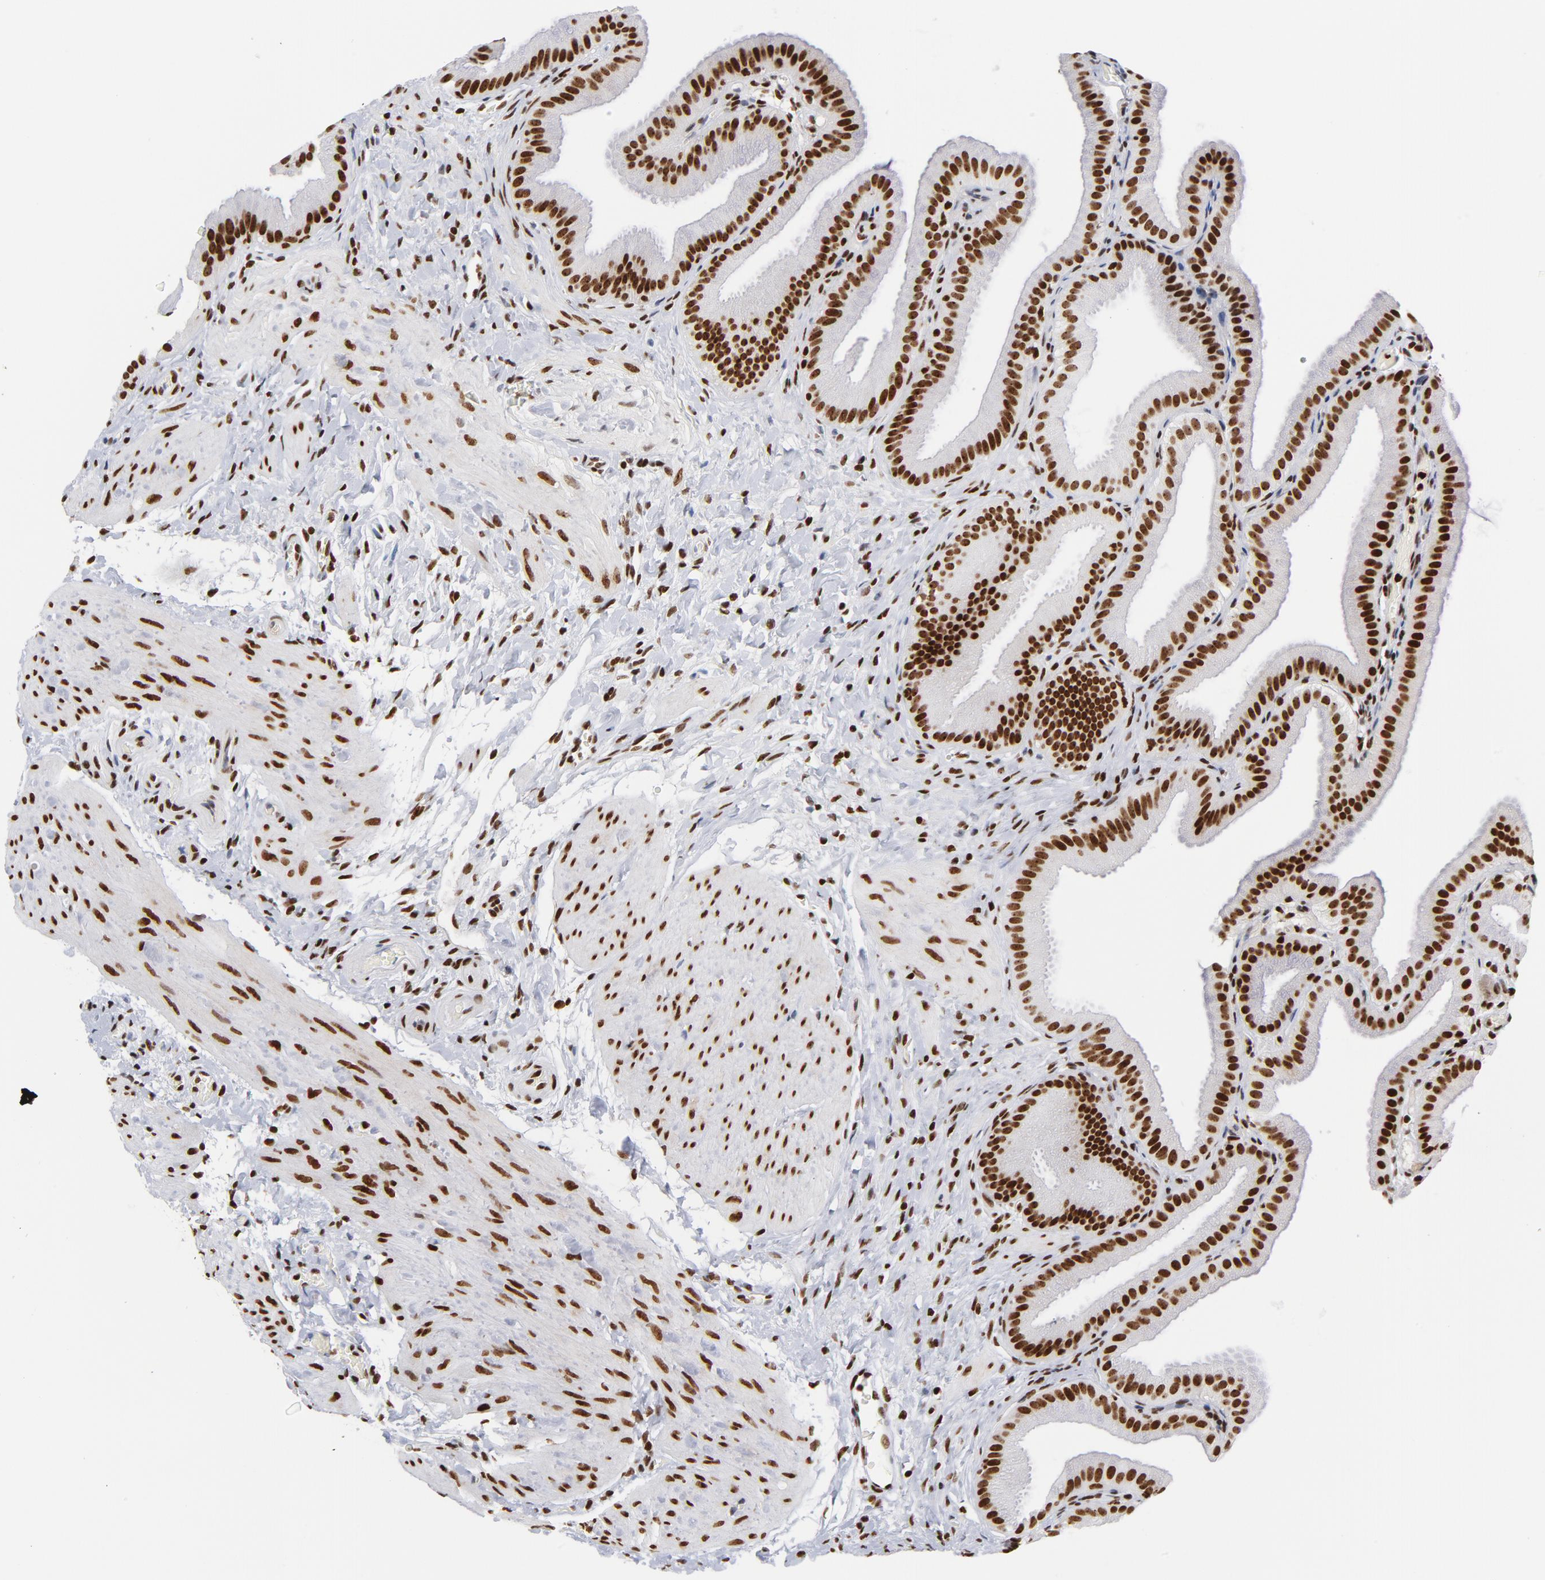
{"staining": {"intensity": "strong", "quantity": ">75%", "location": "nuclear"}, "tissue": "gallbladder", "cell_type": "Glandular cells", "image_type": "normal", "snomed": [{"axis": "morphology", "description": "Normal tissue, NOS"}, {"axis": "topography", "description": "Gallbladder"}], "caption": "Protein analysis of unremarkable gallbladder reveals strong nuclear positivity in approximately >75% of glandular cells. (Brightfield microscopy of DAB IHC at high magnification).", "gene": "TOP2B", "patient": {"sex": "female", "age": 63}}